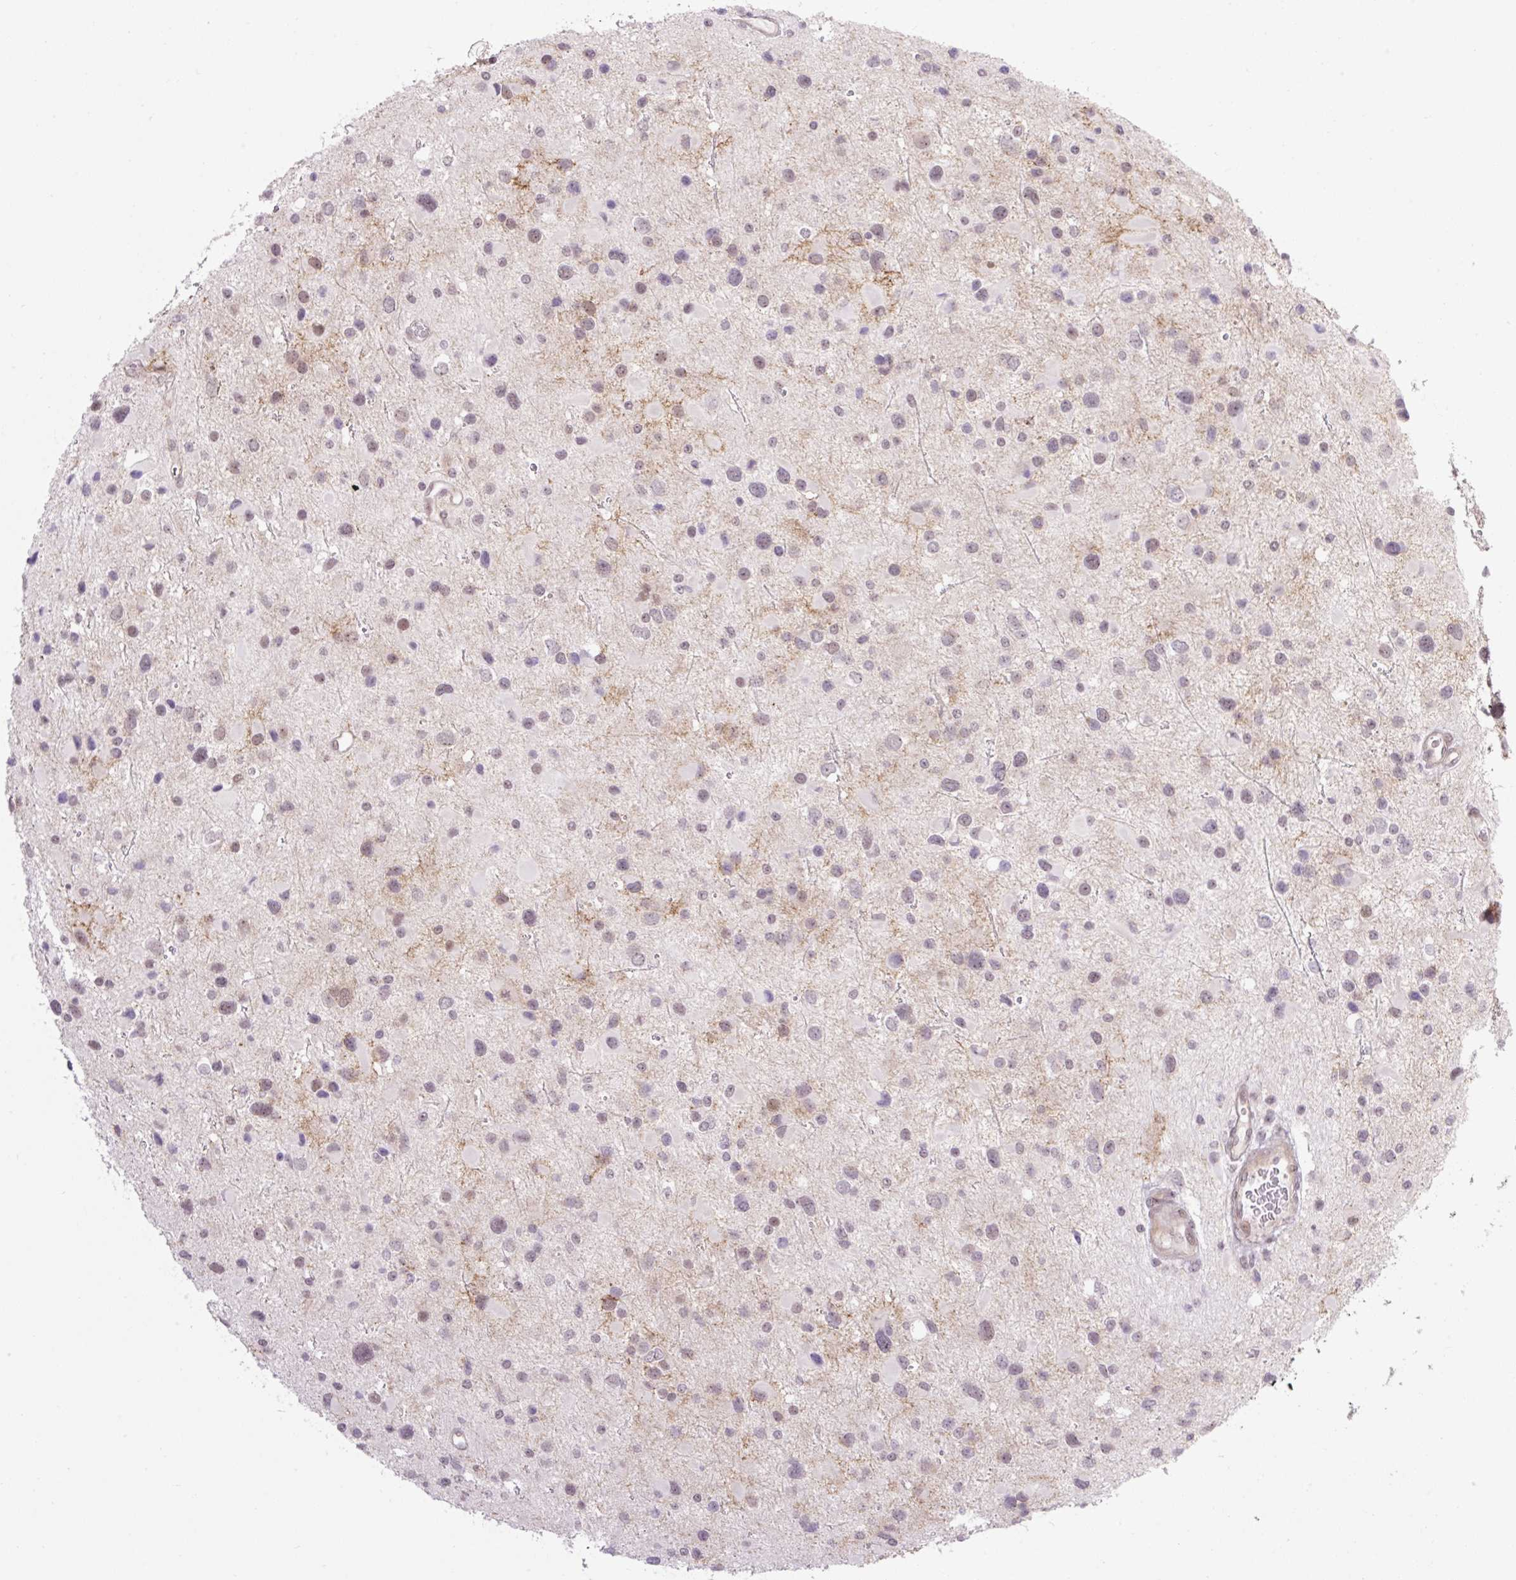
{"staining": {"intensity": "moderate", "quantity": "25%-75%", "location": "nuclear"}, "tissue": "glioma", "cell_type": "Tumor cells", "image_type": "cancer", "snomed": [{"axis": "morphology", "description": "Glioma, malignant, Low grade"}, {"axis": "topography", "description": "Brain"}], "caption": "Immunohistochemical staining of human glioma displays medium levels of moderate nuclear staining in approximately 25%-75% of tumor cells.", "gene": "ICE1", "patient": {"sex": "female", "age": 32}}